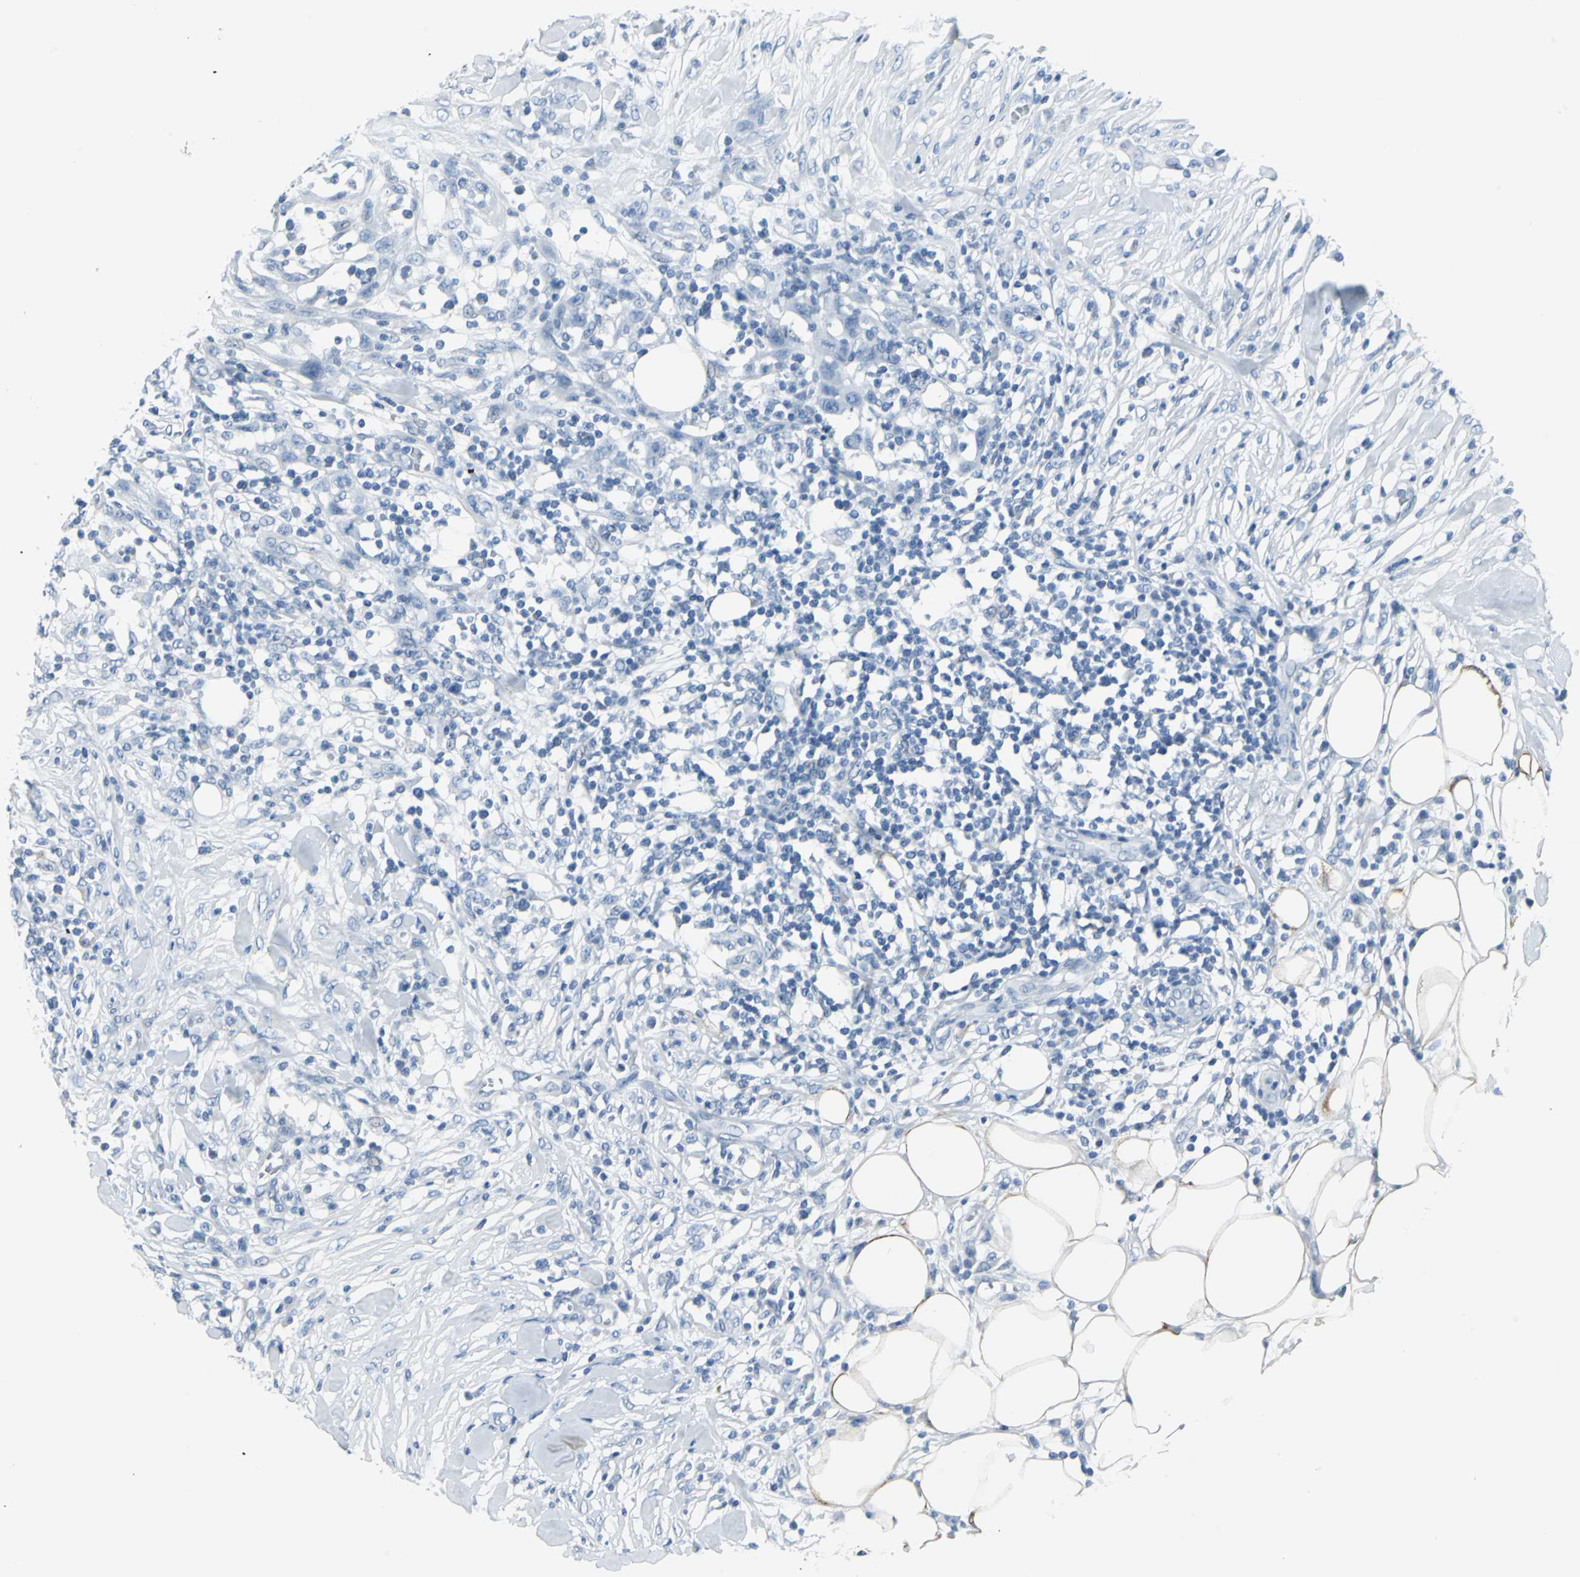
{"staining": {"intensity": "negative", "quantity": "none", "location": "none"}, "tissue": "skin cancer", "cell_type": "Tumor cells", "image_type": "cancer", "snomed": [{"axis": "morphology", "description": "Squamous cell carcinoma, NOS"}, {"axis": "topography", "description": "Skin"}], "caption": "High magnification brightfield microscopy of skin cancer stained with DAB (brown) and counterstained with hematoxylin (blue): tumor cells show no significant staining.", "gene": "CYB5A", "patient": {"sex": "male", "age": 24}}